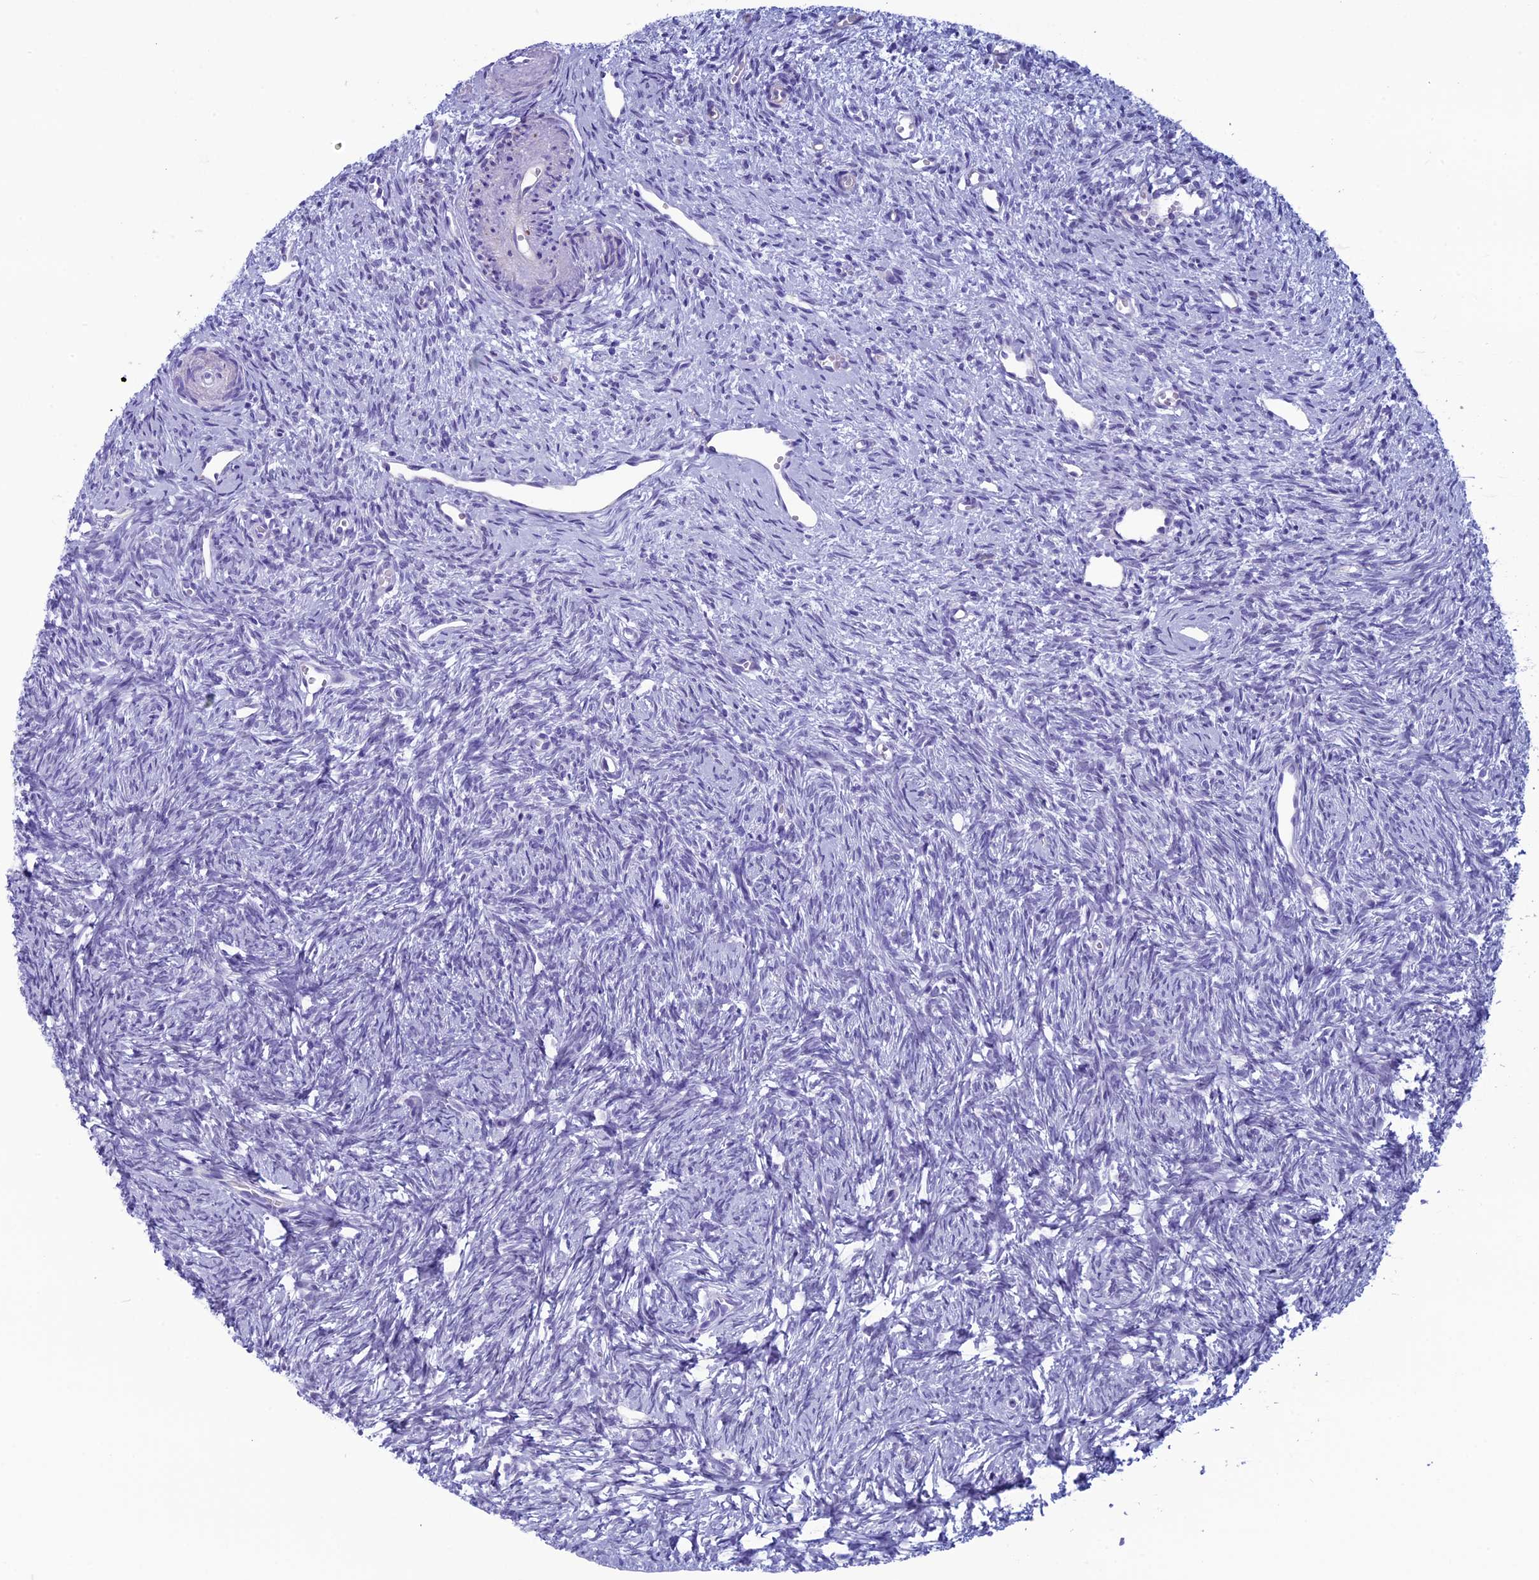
{"staining": {"intensity": "moderate", "quantity": ">75%", "location": "cytoplasmic/membranous,nuclear"}, "tissue": "ovary", "cell_type": "Follicle cells", "image_type": "normal", "snomed": [{"axis": "morphology", "description": "Normal tissue, NOS"}, {"axis": "topography", "description": "Ovary"}], "caption": "This is an image of immunohistochemistry staining of unremarkable ovary, which shows moderate staining in the cytoplasmic/membranous,nuclear of follicle cells.", "gene": "FAM169A", "patient": {"sex": "female", "age": 51}}